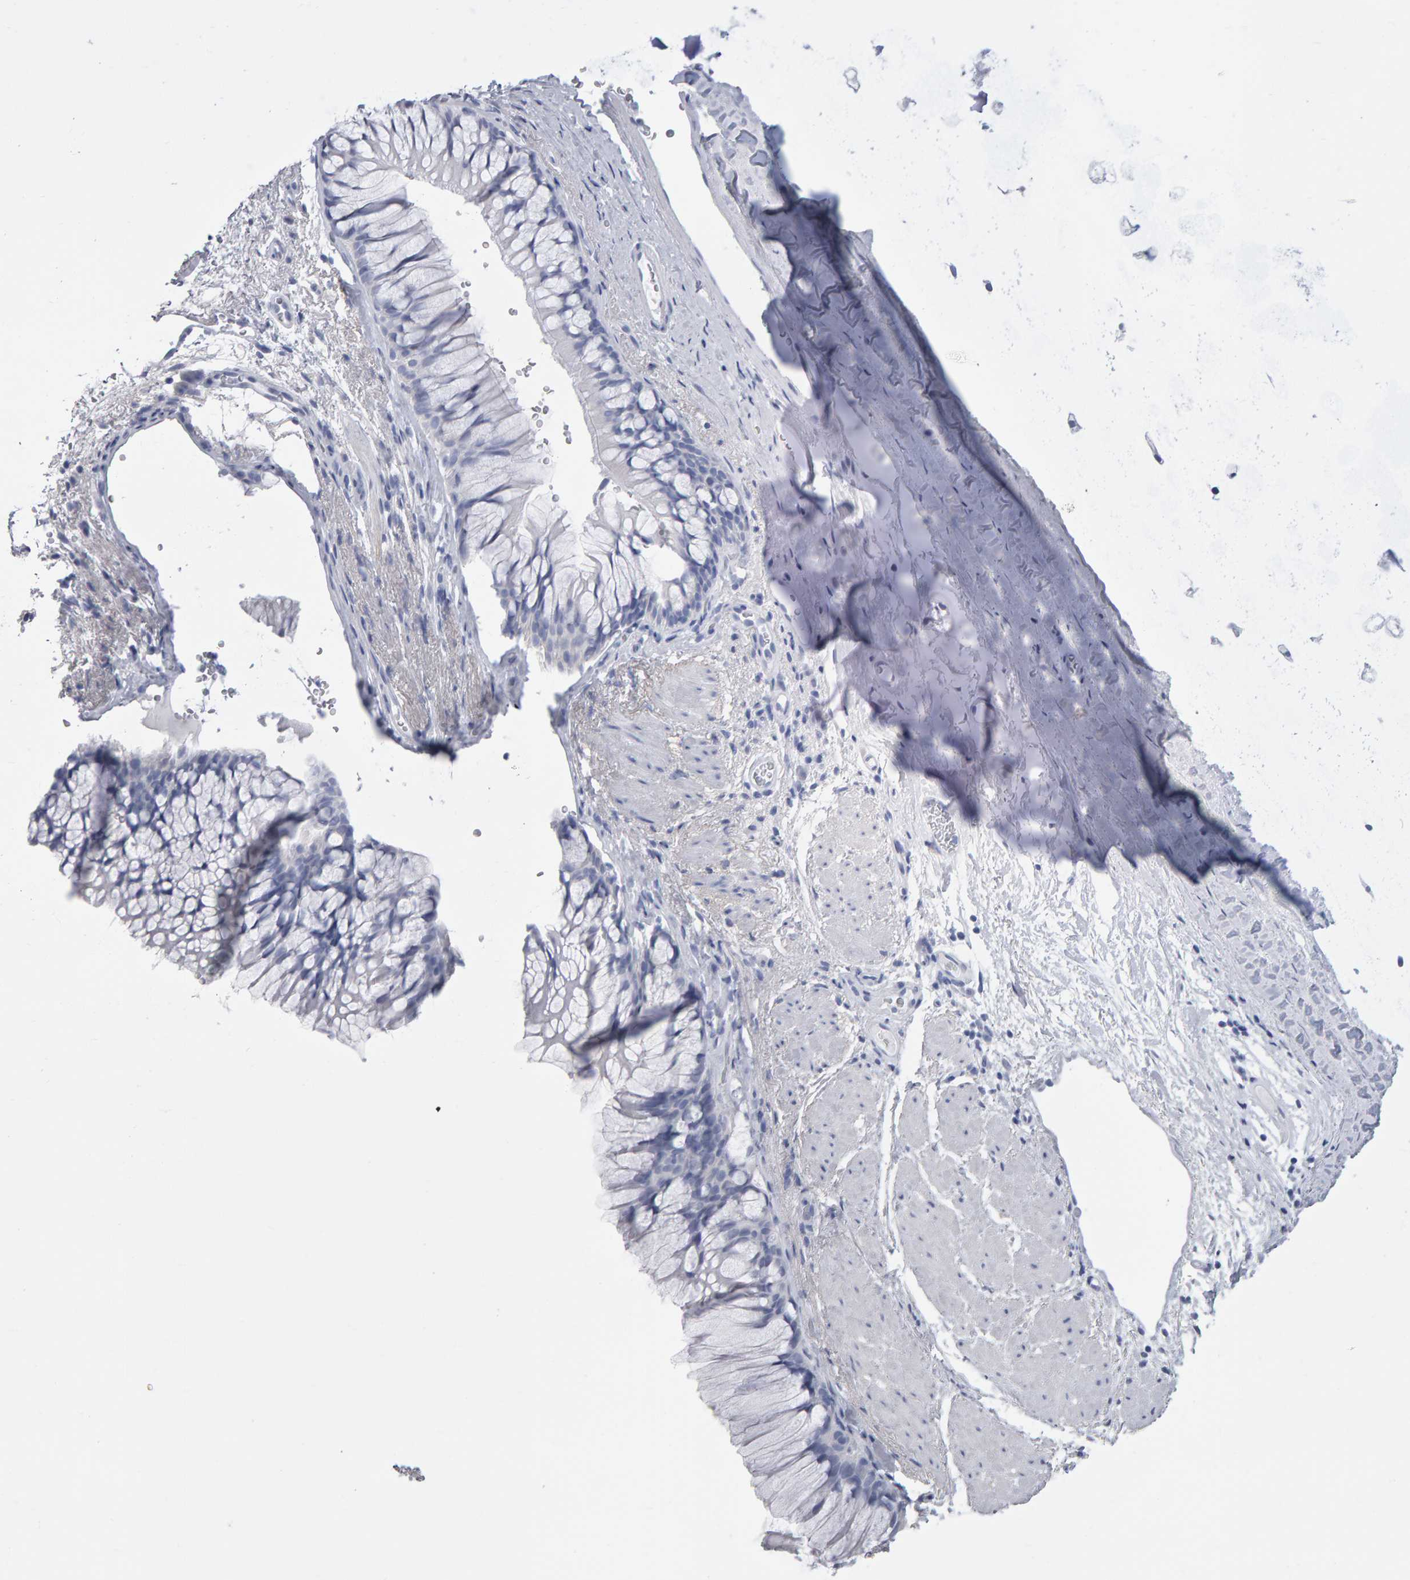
{"staining": {"intensity": "negative", "quantity": "none", "location": "none"}, "tissue": "bronchus", "cell_type": "Respiratory epithelial cells", "image_type": "normal", "snomed": [{"axis": "morphology", "description": "Normal tissue, NOS"}, {"axis": "topography", "description": "Cartilage tissue"}, {"axis": "topography", "description": "Bronchus"}], "caption": "A histopathology image of bronchus stained for a protein shows no brown staining in respiratory epithelial cells. (IHC, brightfield microscopy, high magnification).", "gene": "NCDN", "patient": {"sex": "female", "age": 53}}